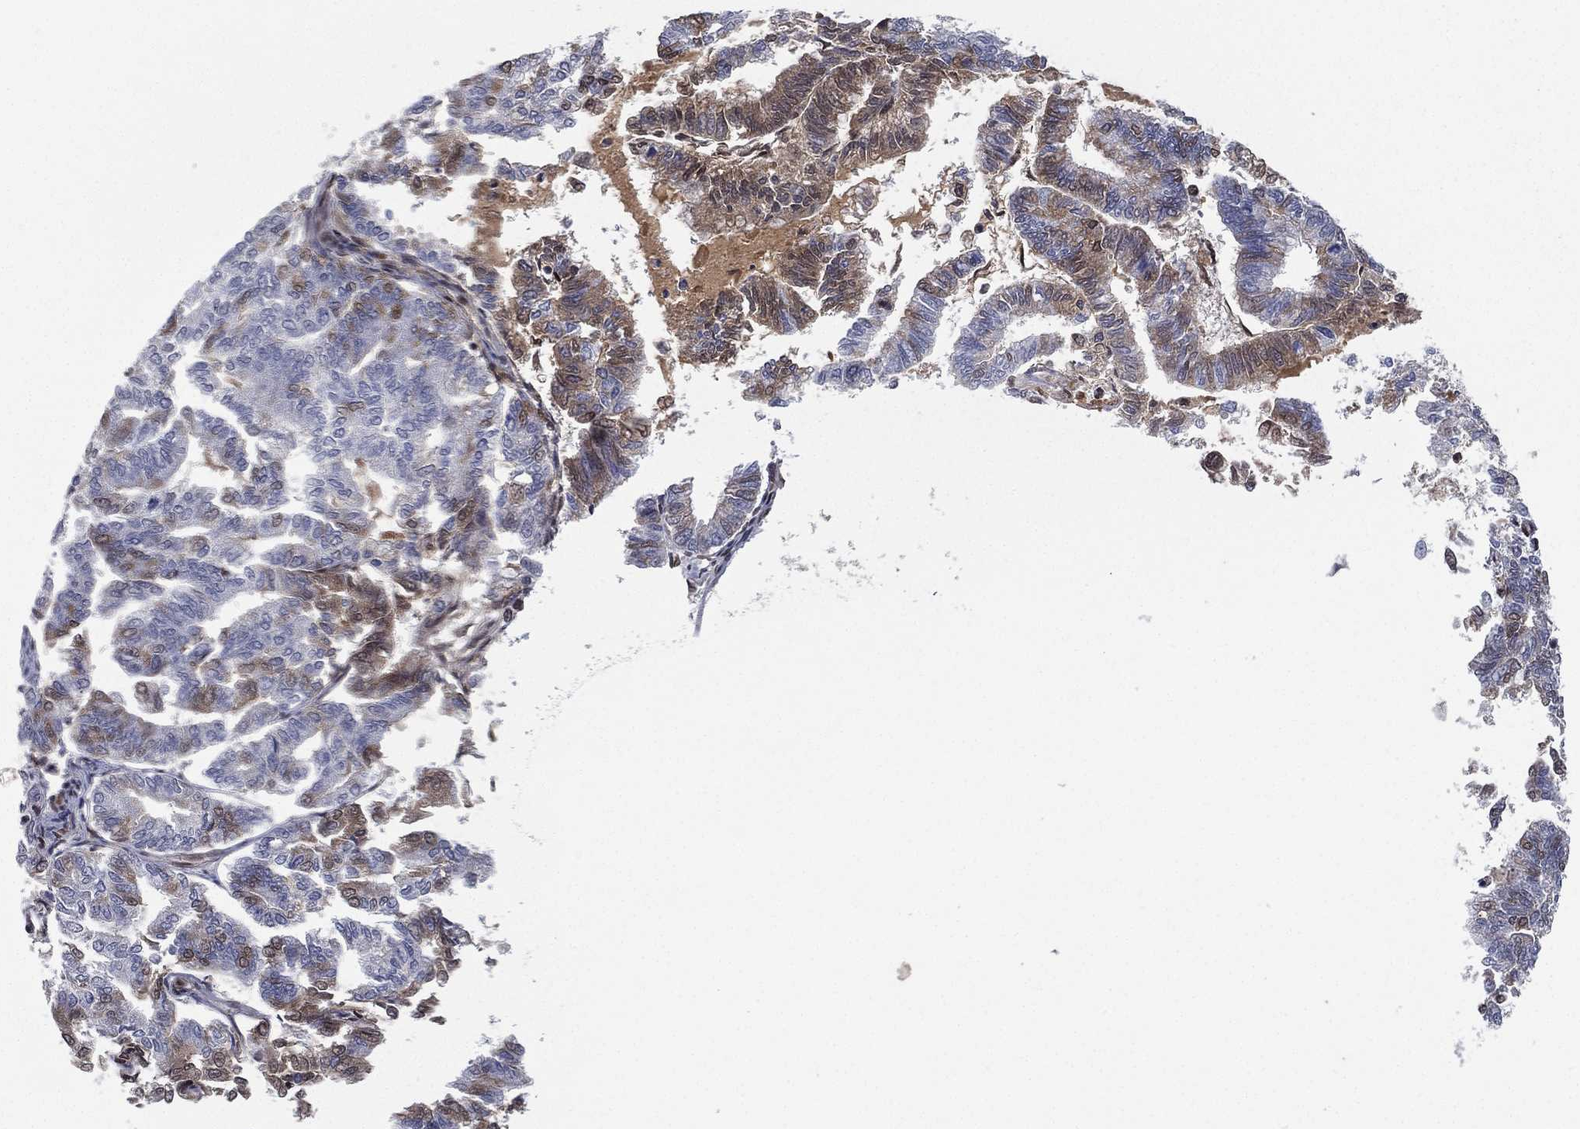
{"staining": {"intensity": "moderate", "quantity": "<25%", "location": "cytoplasmic/membranous"}, "tissue": "endometrial cancer", "cell_type": "Tumor cells", "image_type": "cancer", "snomed": [{"axis": "morphology", "description": "Adenocarcinoma, NOS"}, {"axis": "topography", "description": "Endometrium"}], "caption": "Human endometrial cancer (adenocarcinoma) stained with a protein marker reveals moderate staining in tumor cells.", "gene": "RTF1", "patient": {"sex": "female", "age": 79}}